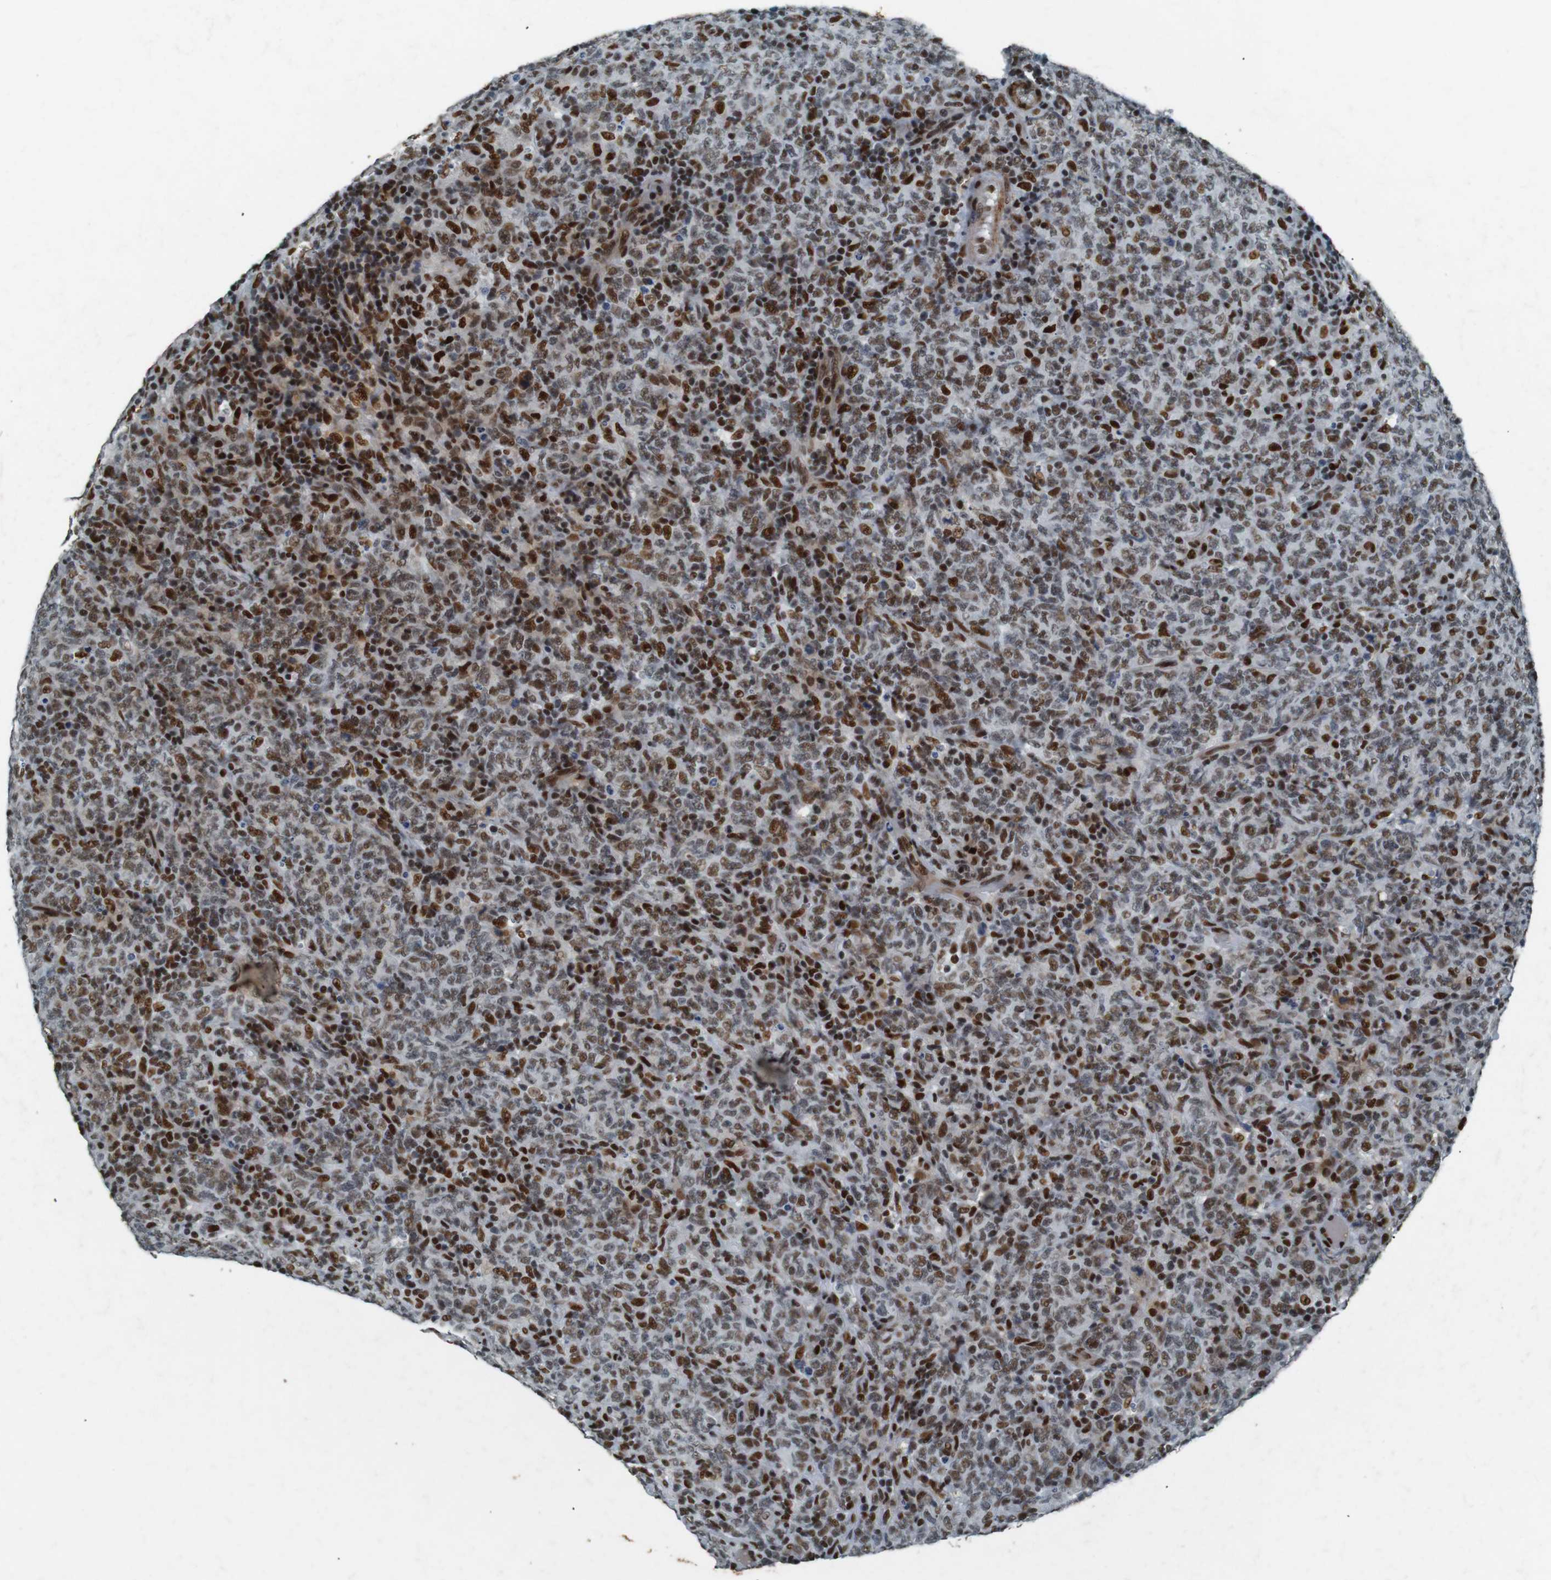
{"staining": {"intensity": "moderate", "quantity": ">75%", "location": "nuclear"}, "tissue": "lymphoma", "cell_type": "Tumor cells", "image_type": "cancer", "snomed": [{"axis": "morphology", "description": "Malignant lymphoma, non-Hodgkin's type, High grade"}, {"axis": "topography", "description": "Tonsil"}], "caption": "Tumor cells show moderate nuclear staining in about >75% of cells in malignant lymphoma, non-Hodgkin's type (high-grade).", "gene": "HEXIM1", "patient": {"sex": "female", "age": 36}}